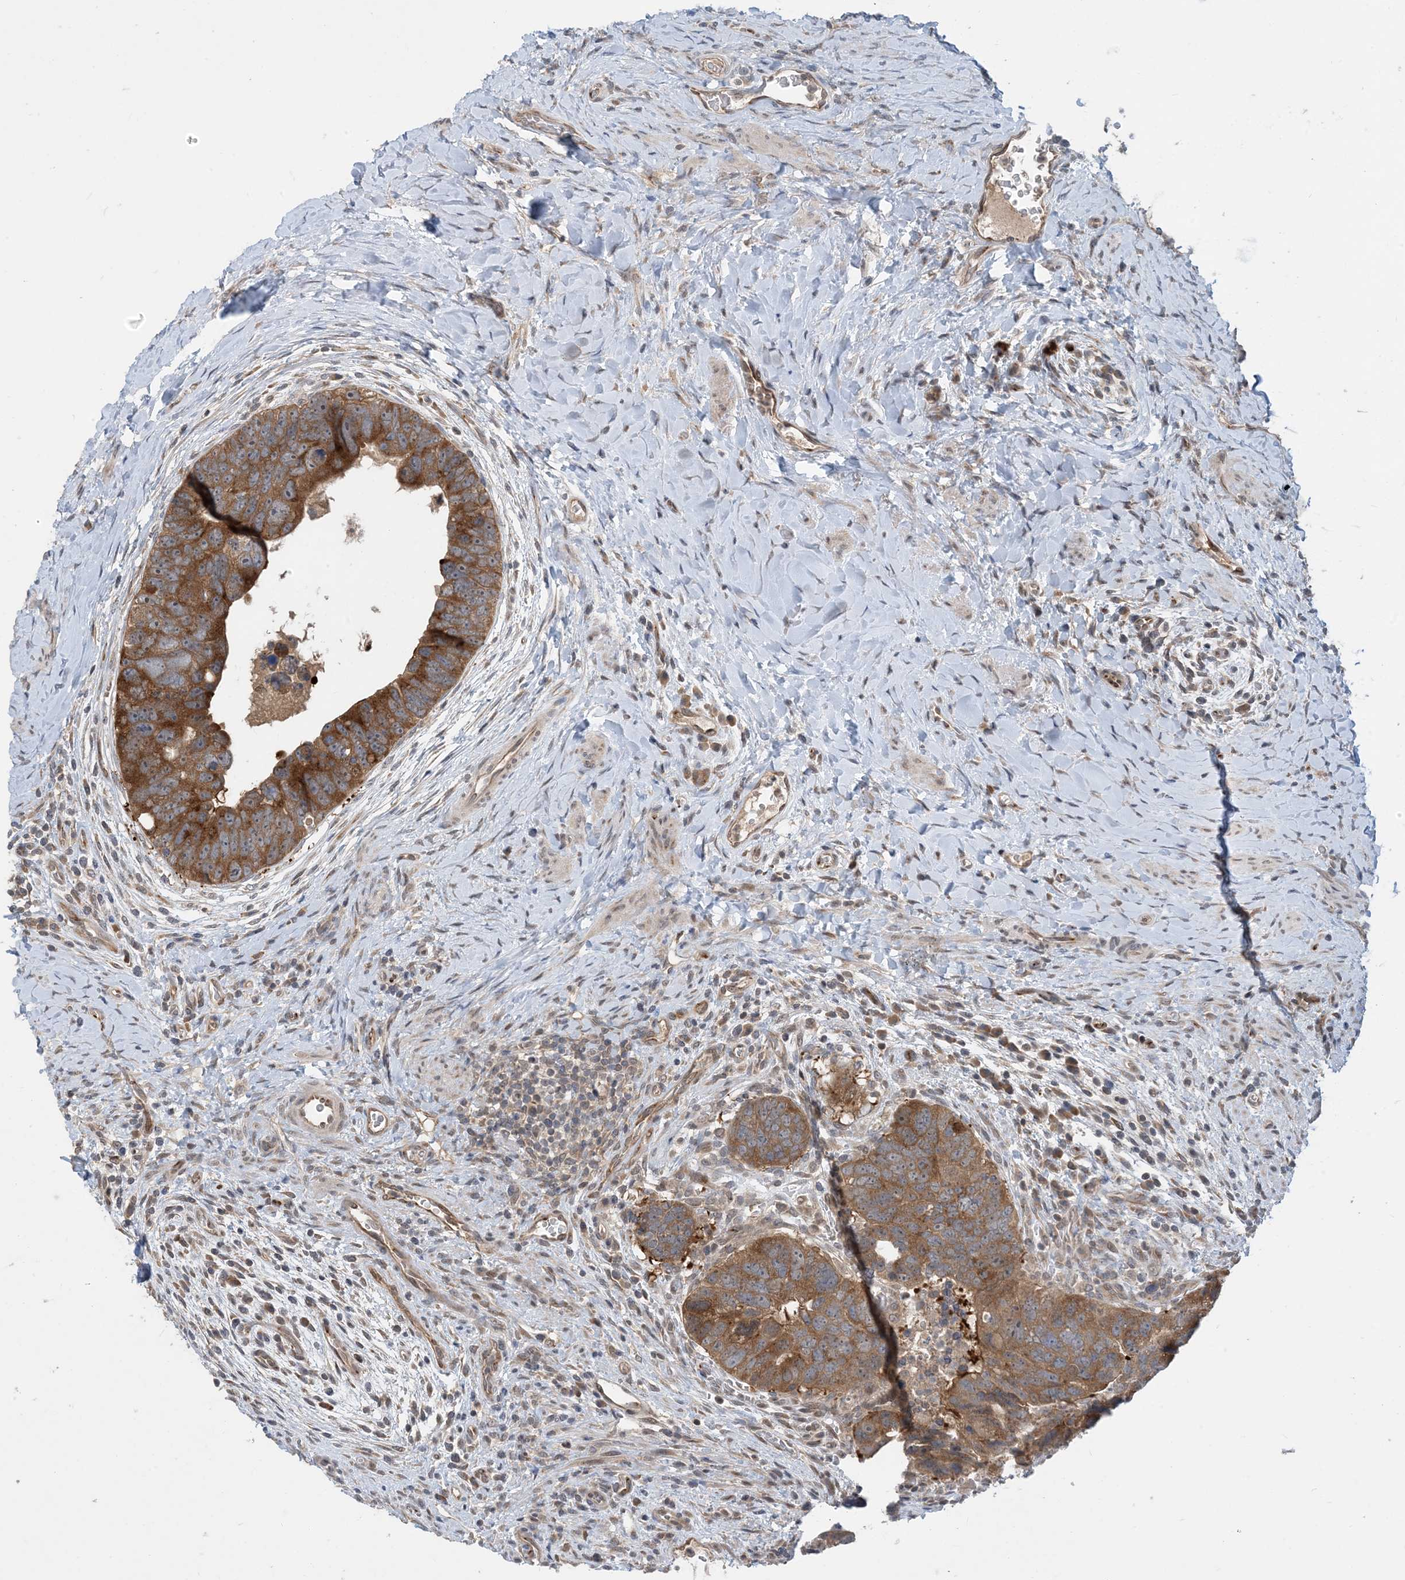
{"staining": {"intensity": "moderate", "quantity": ">75%", "location": "cytoplasmic/membranous"}, "tissue": "colorectal cancer", "cell_type": "Tumor cells", "image_type": "cancer", "snomed": [{"axis": "morphology", "description": "Adenocarcinoma, NOS"}, {"axis": "topography", "description": "Rectum"}], "caption": "This is a histology image of immunohistochemistry (IHC) staining of colorectal cancer, which shows moderate staining in the cytoplasmic/membranous of tumor cells.", "gene": "TINAG", "patient": {"sex": "male", "age": 59}}